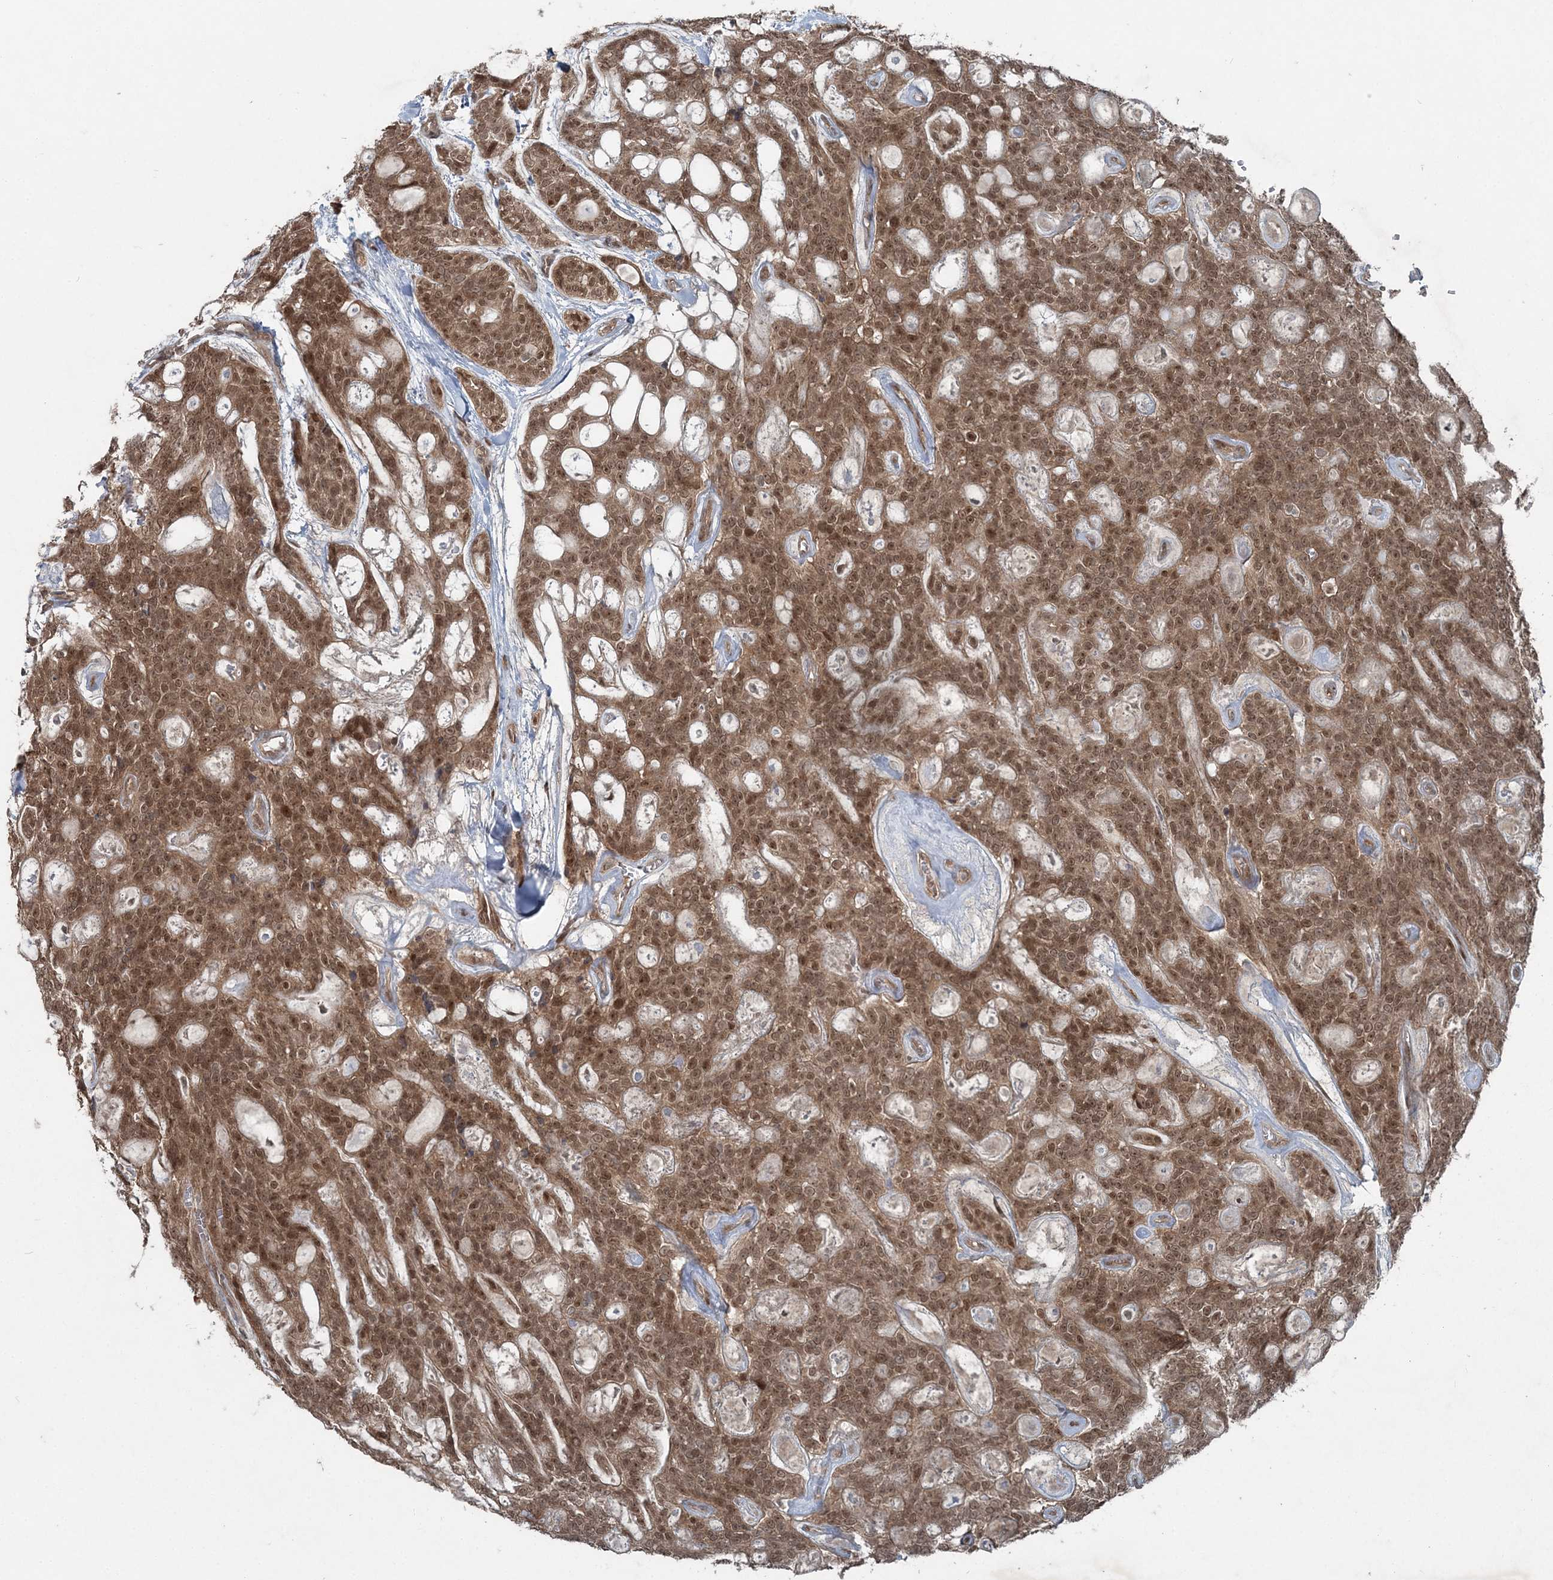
{"staining": {"intensity": "moderate", "quantity": ">75%", "location": "cytoplasmic/membranous,nuclear"}, "tissue": "head and neck cancer", "cell_type": "Tumor cells", "image_type": "cancer", "snomed": [{"axis": "morphology", "description": "Adenocarcinoma, NOS"}, {"axis": "topography", "description": "Head-Neck"}], "caption": "Protein analysis of head and neck cancer tissue shows moderate cytoplasmic/membranous and nuclear staining in approximately >75% of tumor cells.", "gene": "FBXL17", "patient": {"sex": "male", "age": 66}}